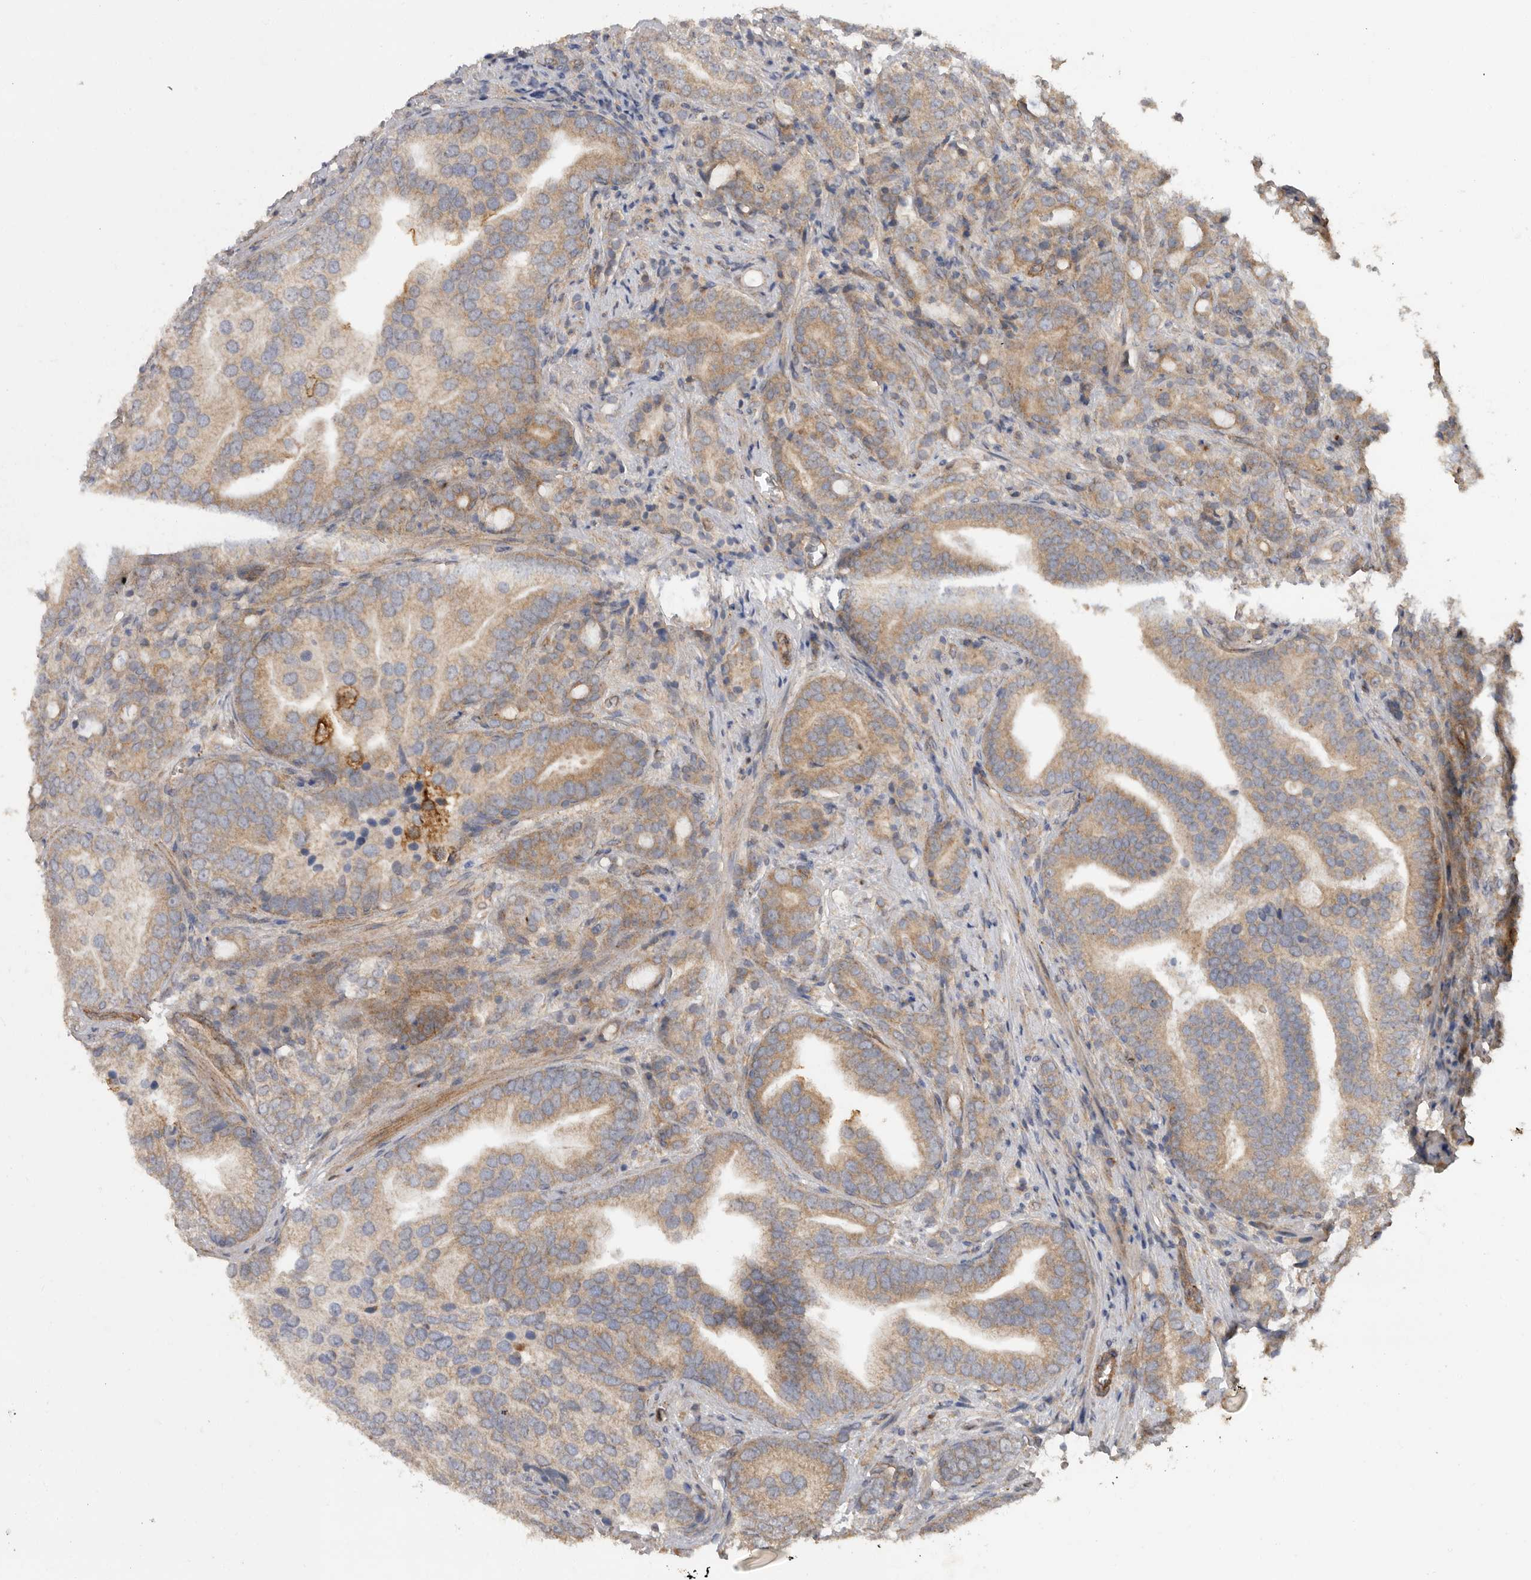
{"staining": {"intensity": "moderate", "quantity": ">75%", "location": "cytoplasmic/membranous"}, "tissue": "prostate cancer", "cell_type": "Tumor cells", "image_type": "cancer", "snomed": [{"axis": "morphology", "description": "Adenocarcinoma, High grade"}, {"axis": "topography", "description": "Prostate"}], "caption": "About >75% of tumor cells in high-grade adenocarcinoma (prostate) exhibit moderate cytoplasmic/membranous protein staining as visualized by brown immunohistochemical staining.", "gene": "PODXL2", "patient": {"sex": "male", "age": 57}}